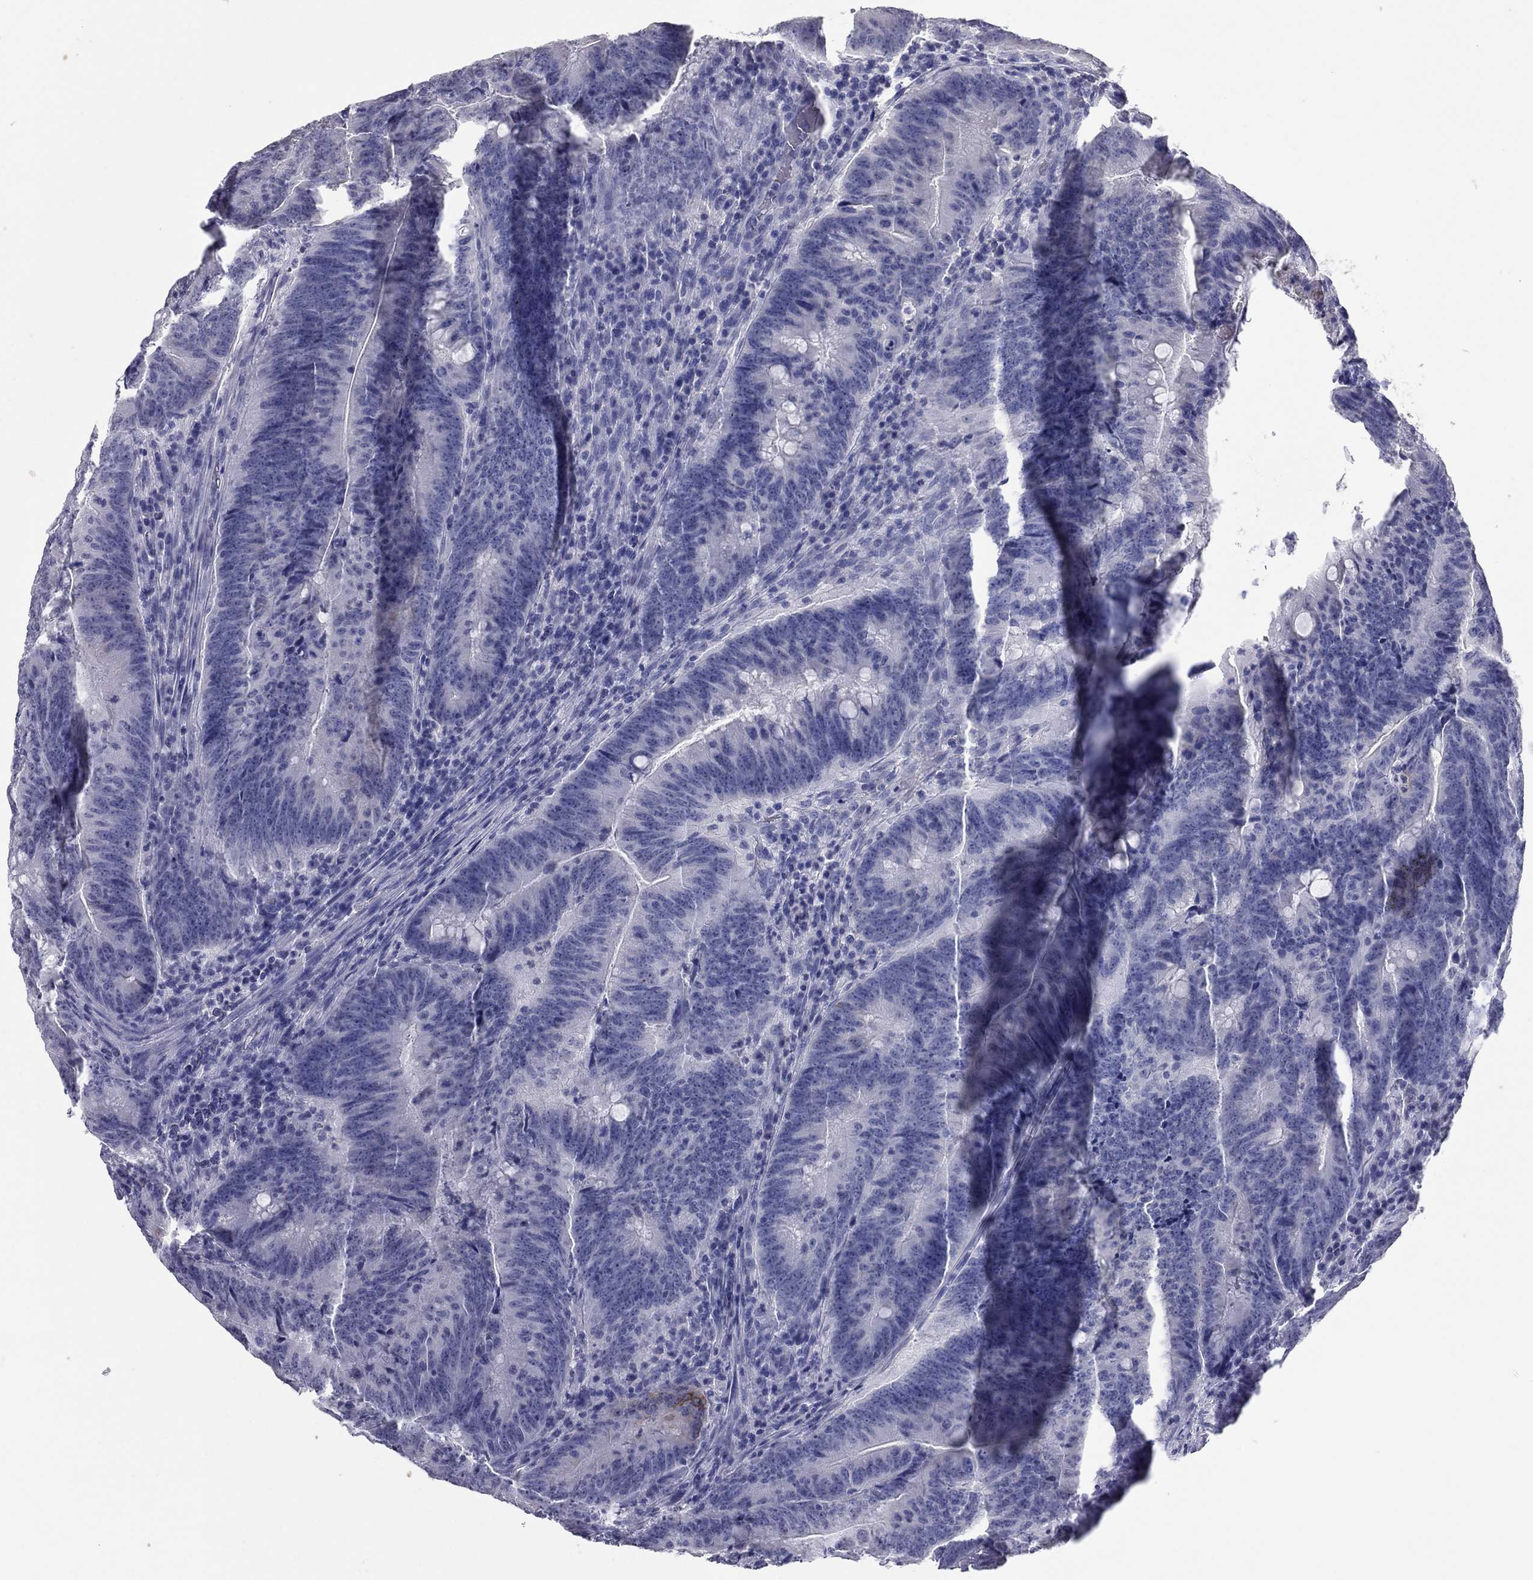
{"staining": {"intensity": "negative", "quantity": "none", "location": "none"}, "tissue": "colorectal cancer", "cell_type": "Tumor cells", "image_type": "cancer", "snomed": [{"axis": "morphology", "description": "Adenocarcinoma, NOS"}, {"axis": "topography", "description": "Colon"}], "caption": "Human adenocarcinoma (colorectal) stained for a protein using immunohistochemistry exhibits no staining in tumor cells.", "gene": "KRT75", "patient": {"sex": "female", "age": 87}}